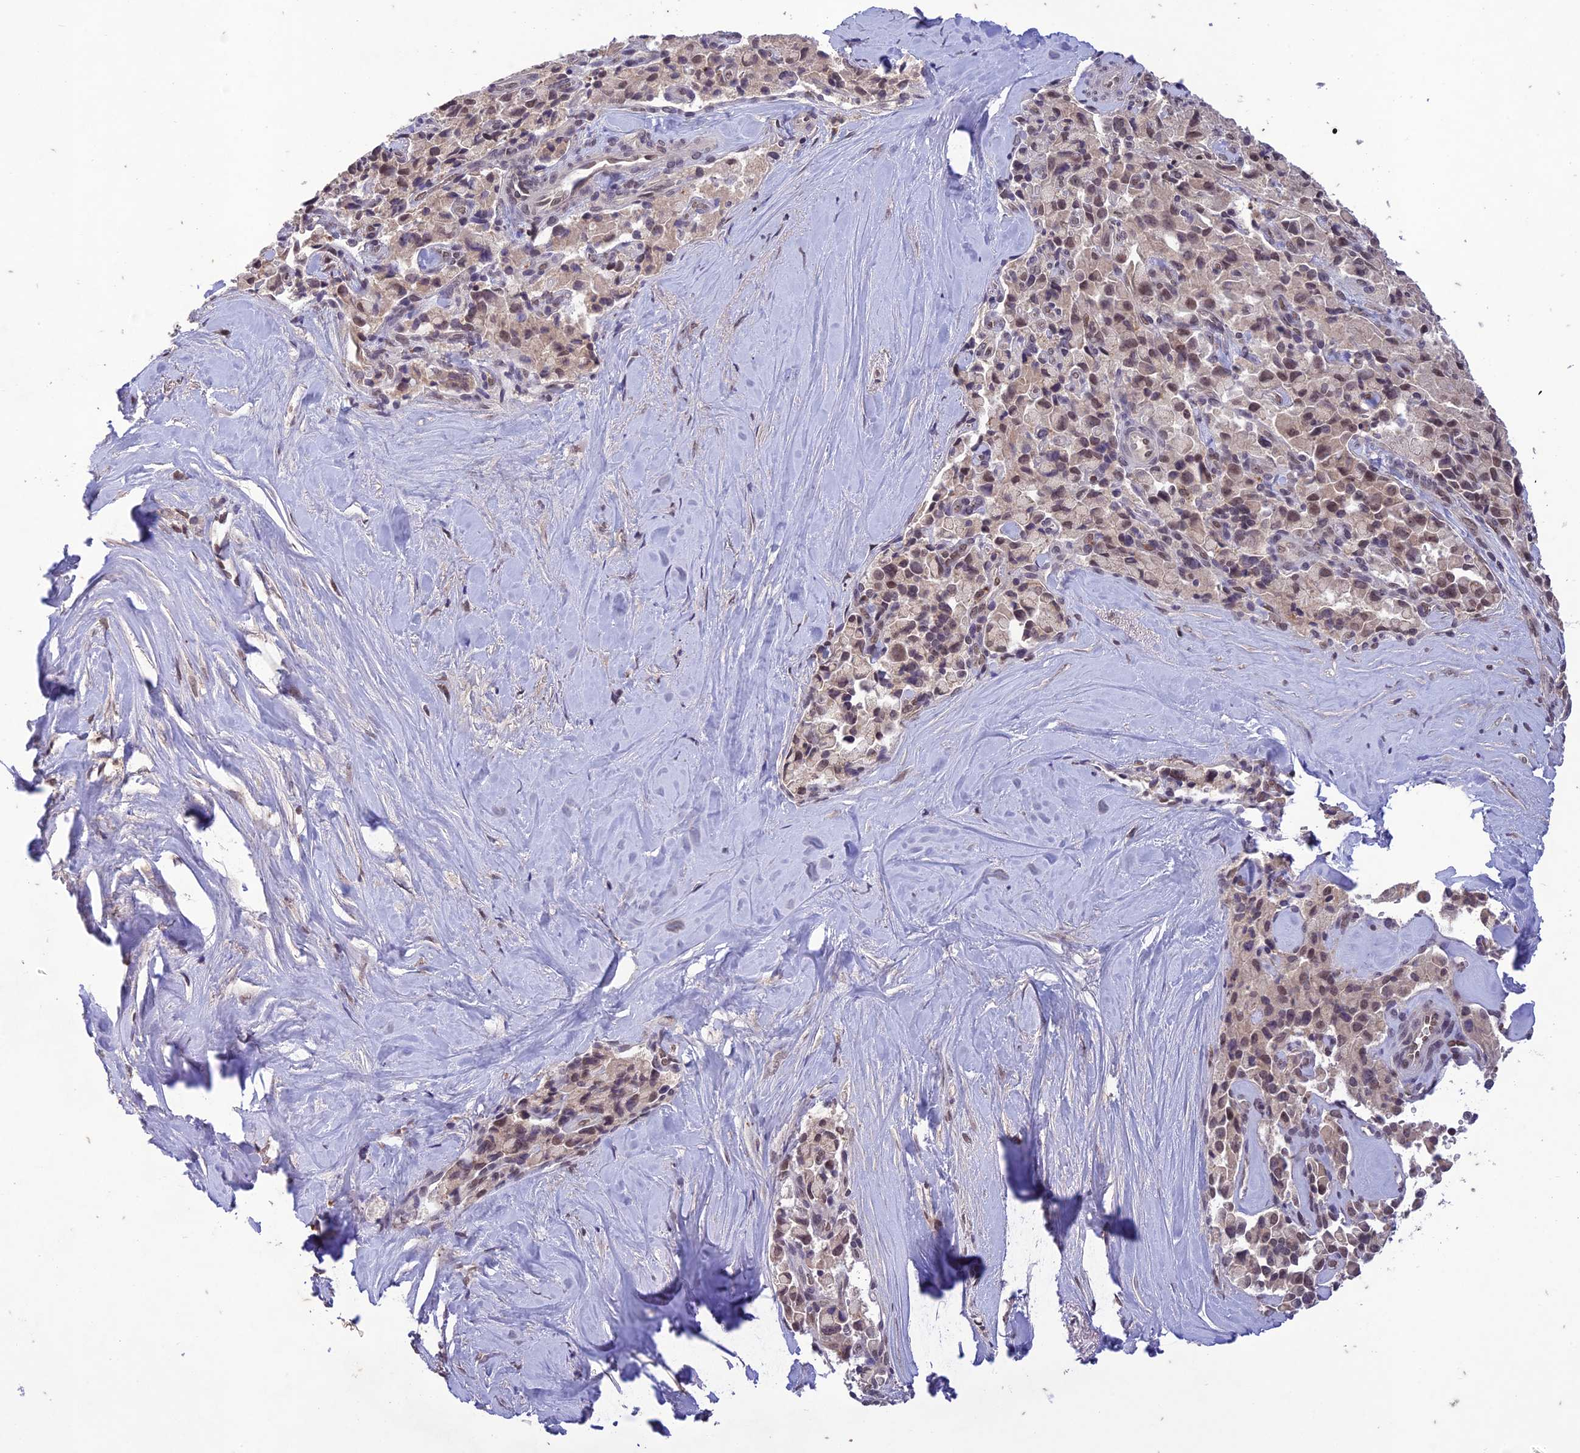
{"staining": {"intensity": "weak", "quantity": ">75%", "location": "nuclear"}, "tissue": "pancreatic cancer", "cell_type": "Tumor cells", "image_type": "cancer", "snomed": [{"axis": "morphology", "description": "Adenocarcinoma, NOS"}, {"axis": "topography", "description": "Pancreas"}], "caption": "A histopathology image showing weak nuclear staining in approximately >75% of tumor cells in pancreatic adenocarcinoma, as visualized by brown immunohistochemical staining.", "gene": "POP4", "patient": {"sex": "male", "age": 65}}